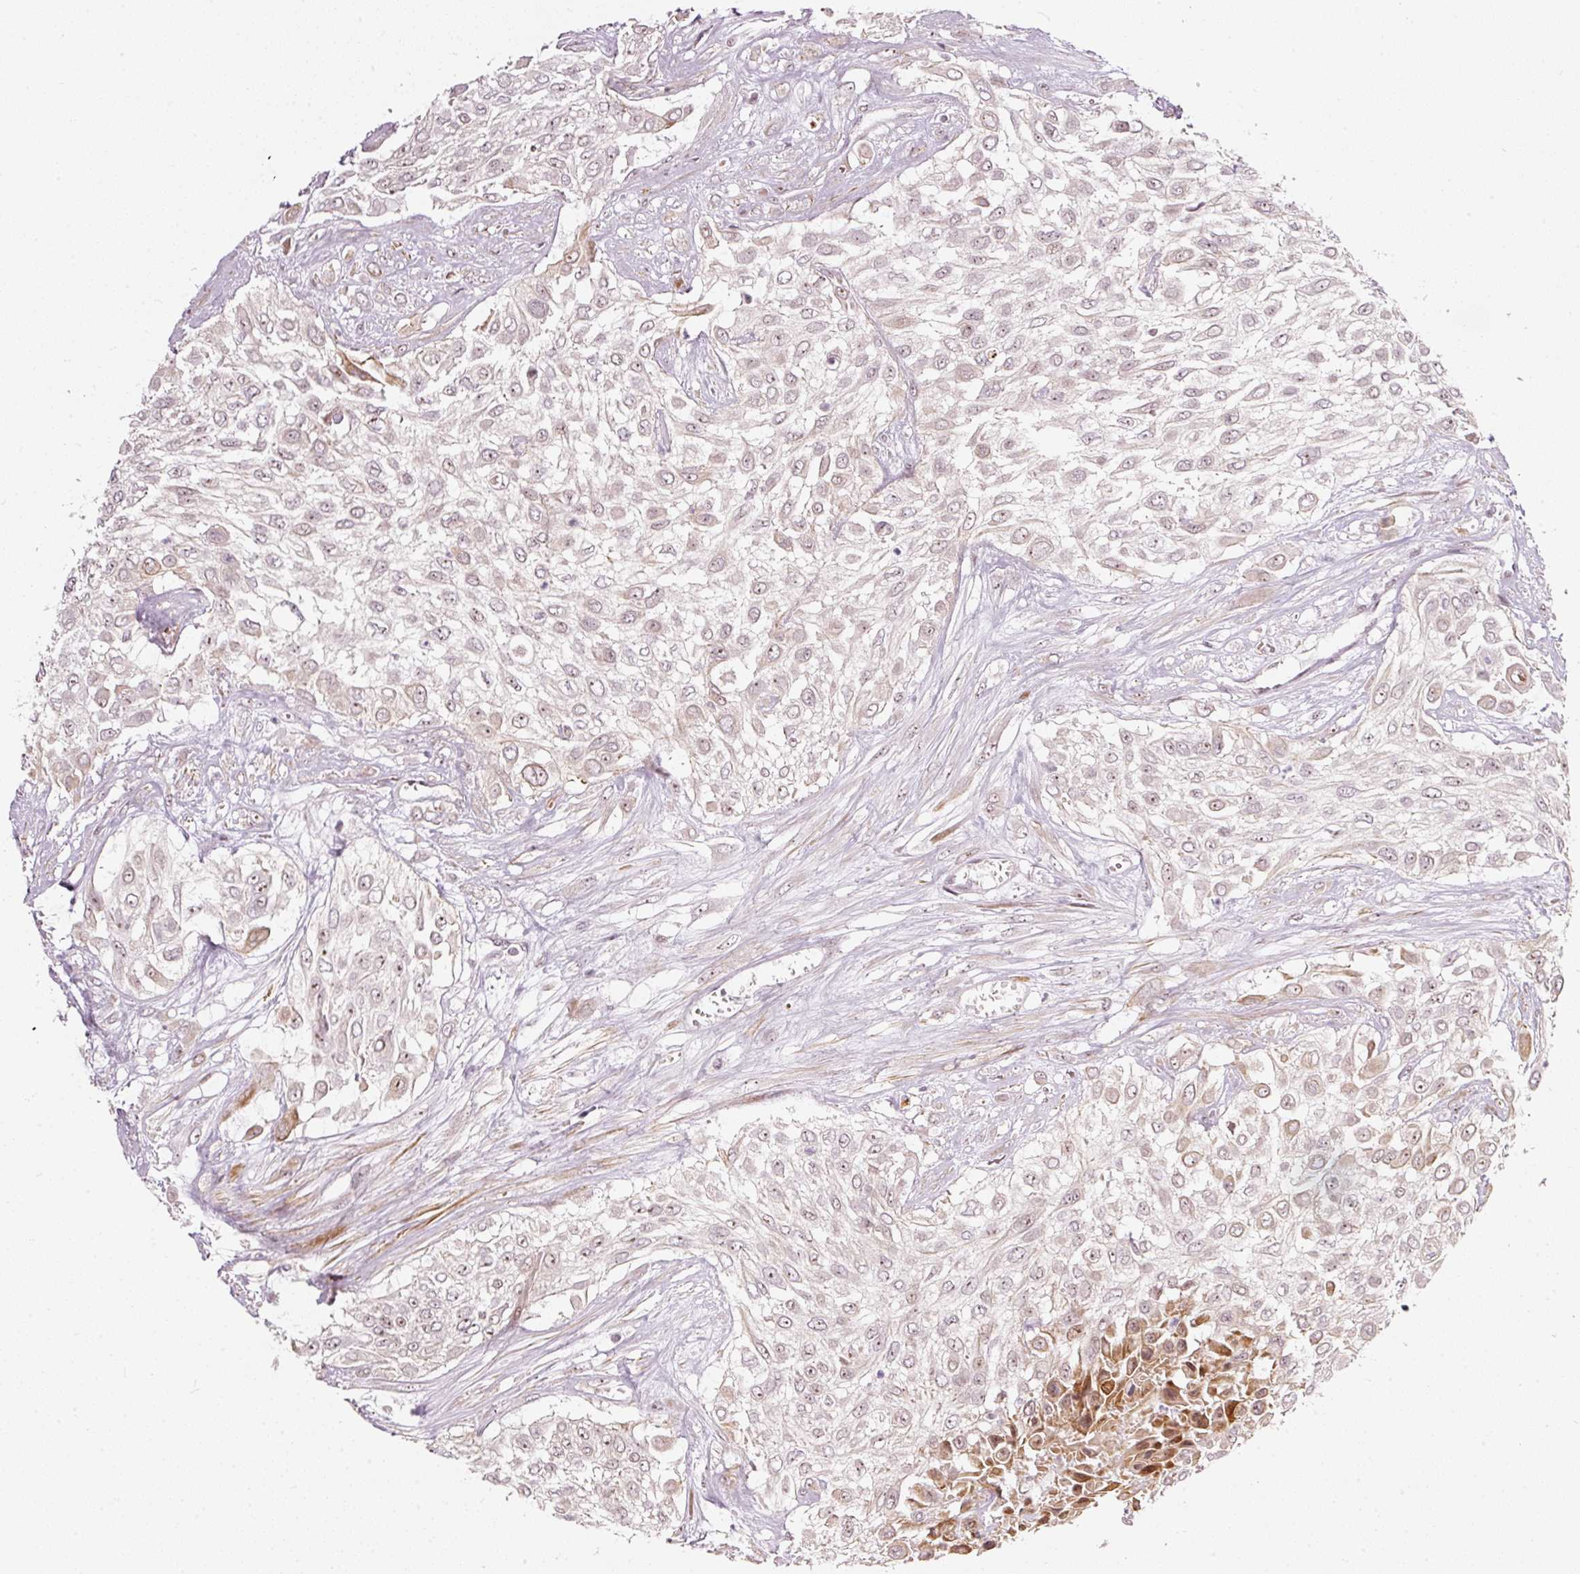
{"staining": {"intensity": "moderate", "quantity": "<25%", "location": "cytoplasmic/membranous"}, "tissue": "urothelial cancer", "cell_type": "Tumor cells", "image_type": "cancer", "snomed": [{"axis": "morphology", "description": "Urothelial carcinoma, High grade"}, {"axis": "topography", "description": "Urinary bladder"}], "caption": "Immunohistochemistry staining of high-grade urothelial carcinoma, which demonstrates low levels of moderate cytoplasmic/membranous staining in approximately <25% of tumor cells indicating moderate cytoplasmic/membranous protein positivity. The staining was performed using DAB (3,3'-diaminobenzidine) (brown) for protein detection and nuclei were counterstained in hematoxylin (blue).", "gene": "MXRA8", "patient": {"sex": "male", "age": 57}}